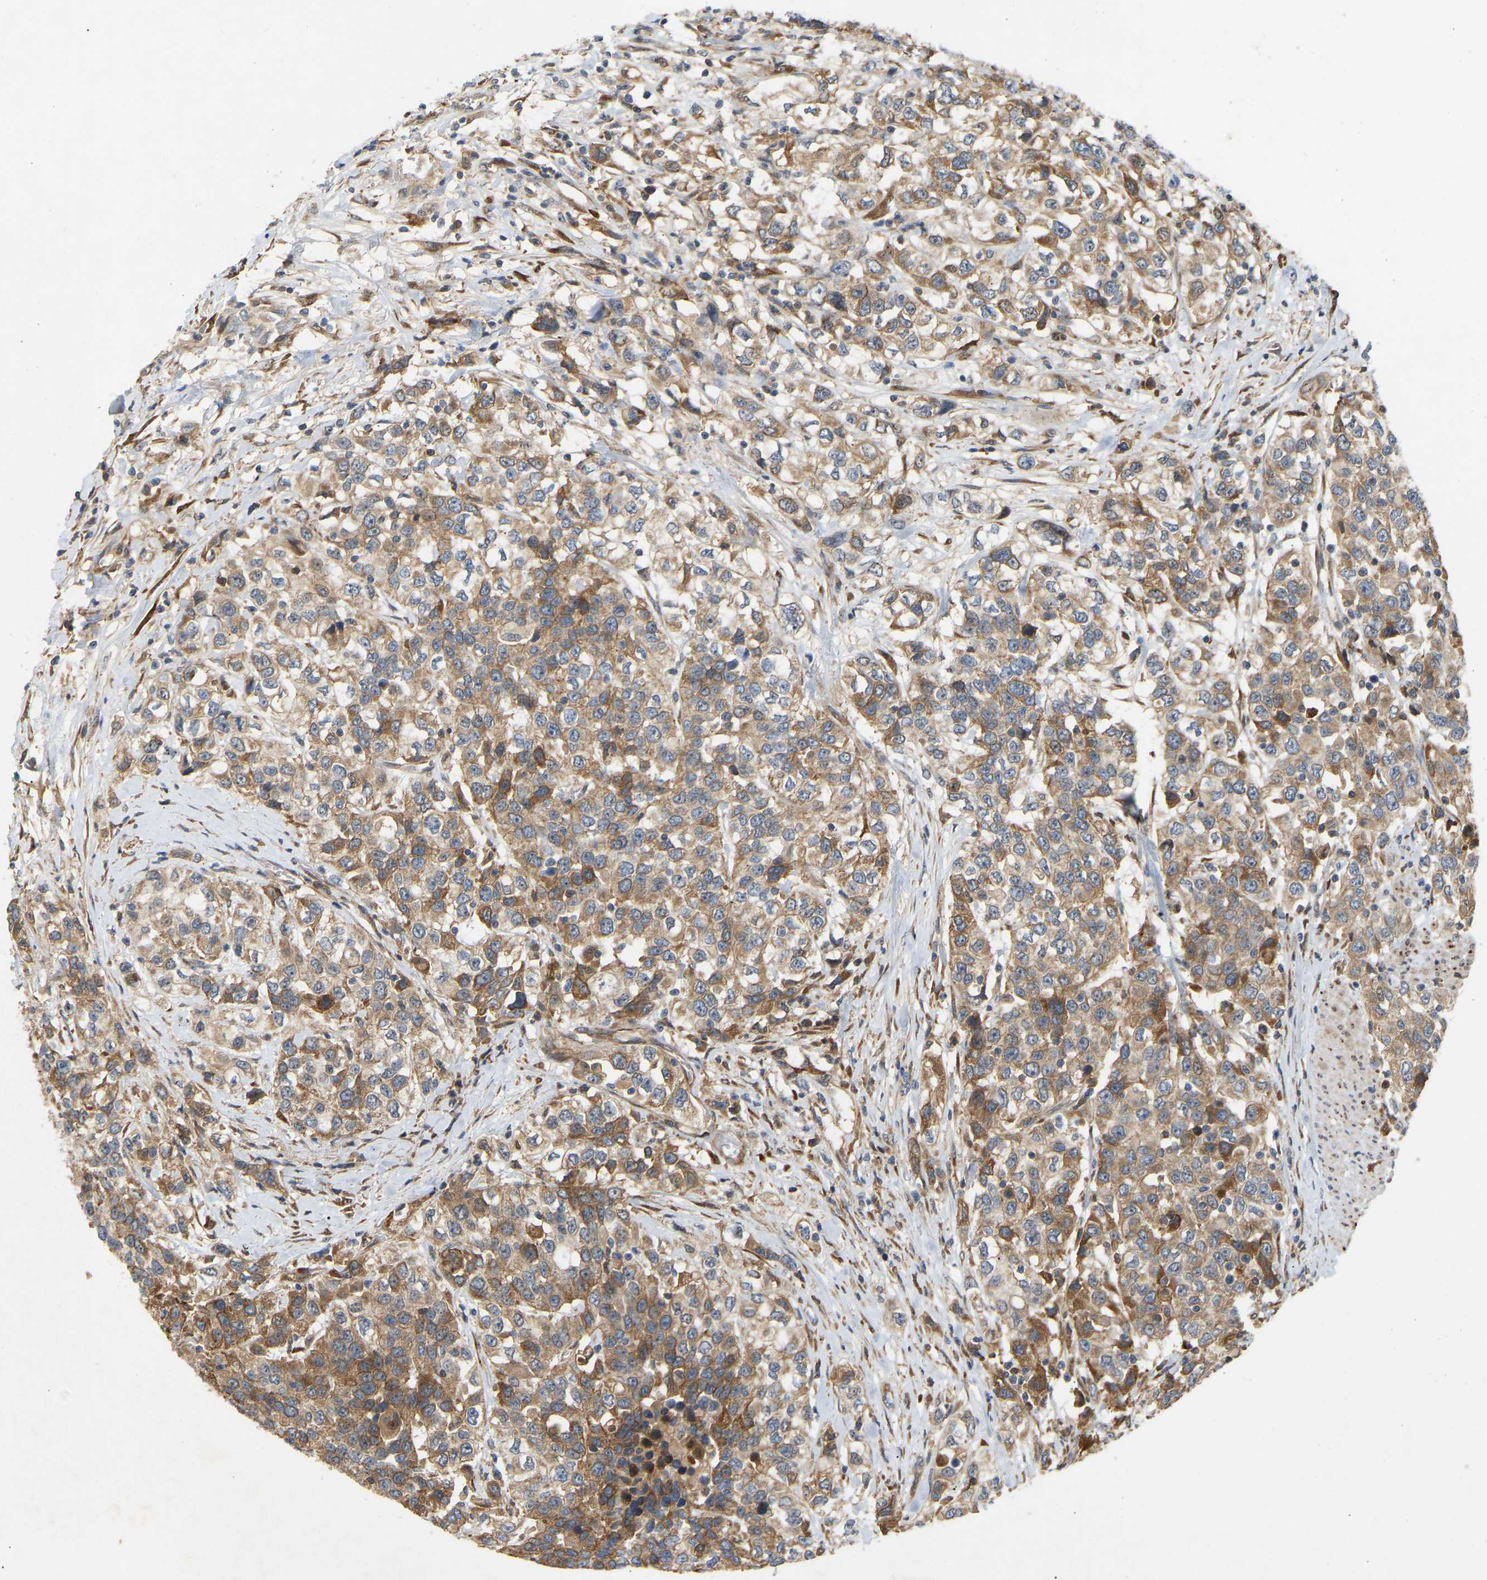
{"staining": {"intensity": "moderate", "quantity": ">75%", "location": "cytoplasmic/membranous"}, "tissue": "urothelial cancer", "cell_type": "Tumor cells", "image_type": "cancer", "snomed": [{"axis": "morphology", "description": "Urothelial carcinoma, High grade"}, {"axis": "topography", "description": "Urinary bladder"}], "caption": "IHC staining of urothelial cancer, which exhibits medium levels of moderate cytoplasmic/membranous staining in about >75% of tumor cells indicating moderate cytoplasmic/membranous protein staining. The staining was performed using DAB (3,3'-diaminobenzidine) (brown) for protein detection and nuclei were counterstained in hematoxylin (blue).", "gene": "PTCD1", "patient": {"sex": "female", "age": 80}}